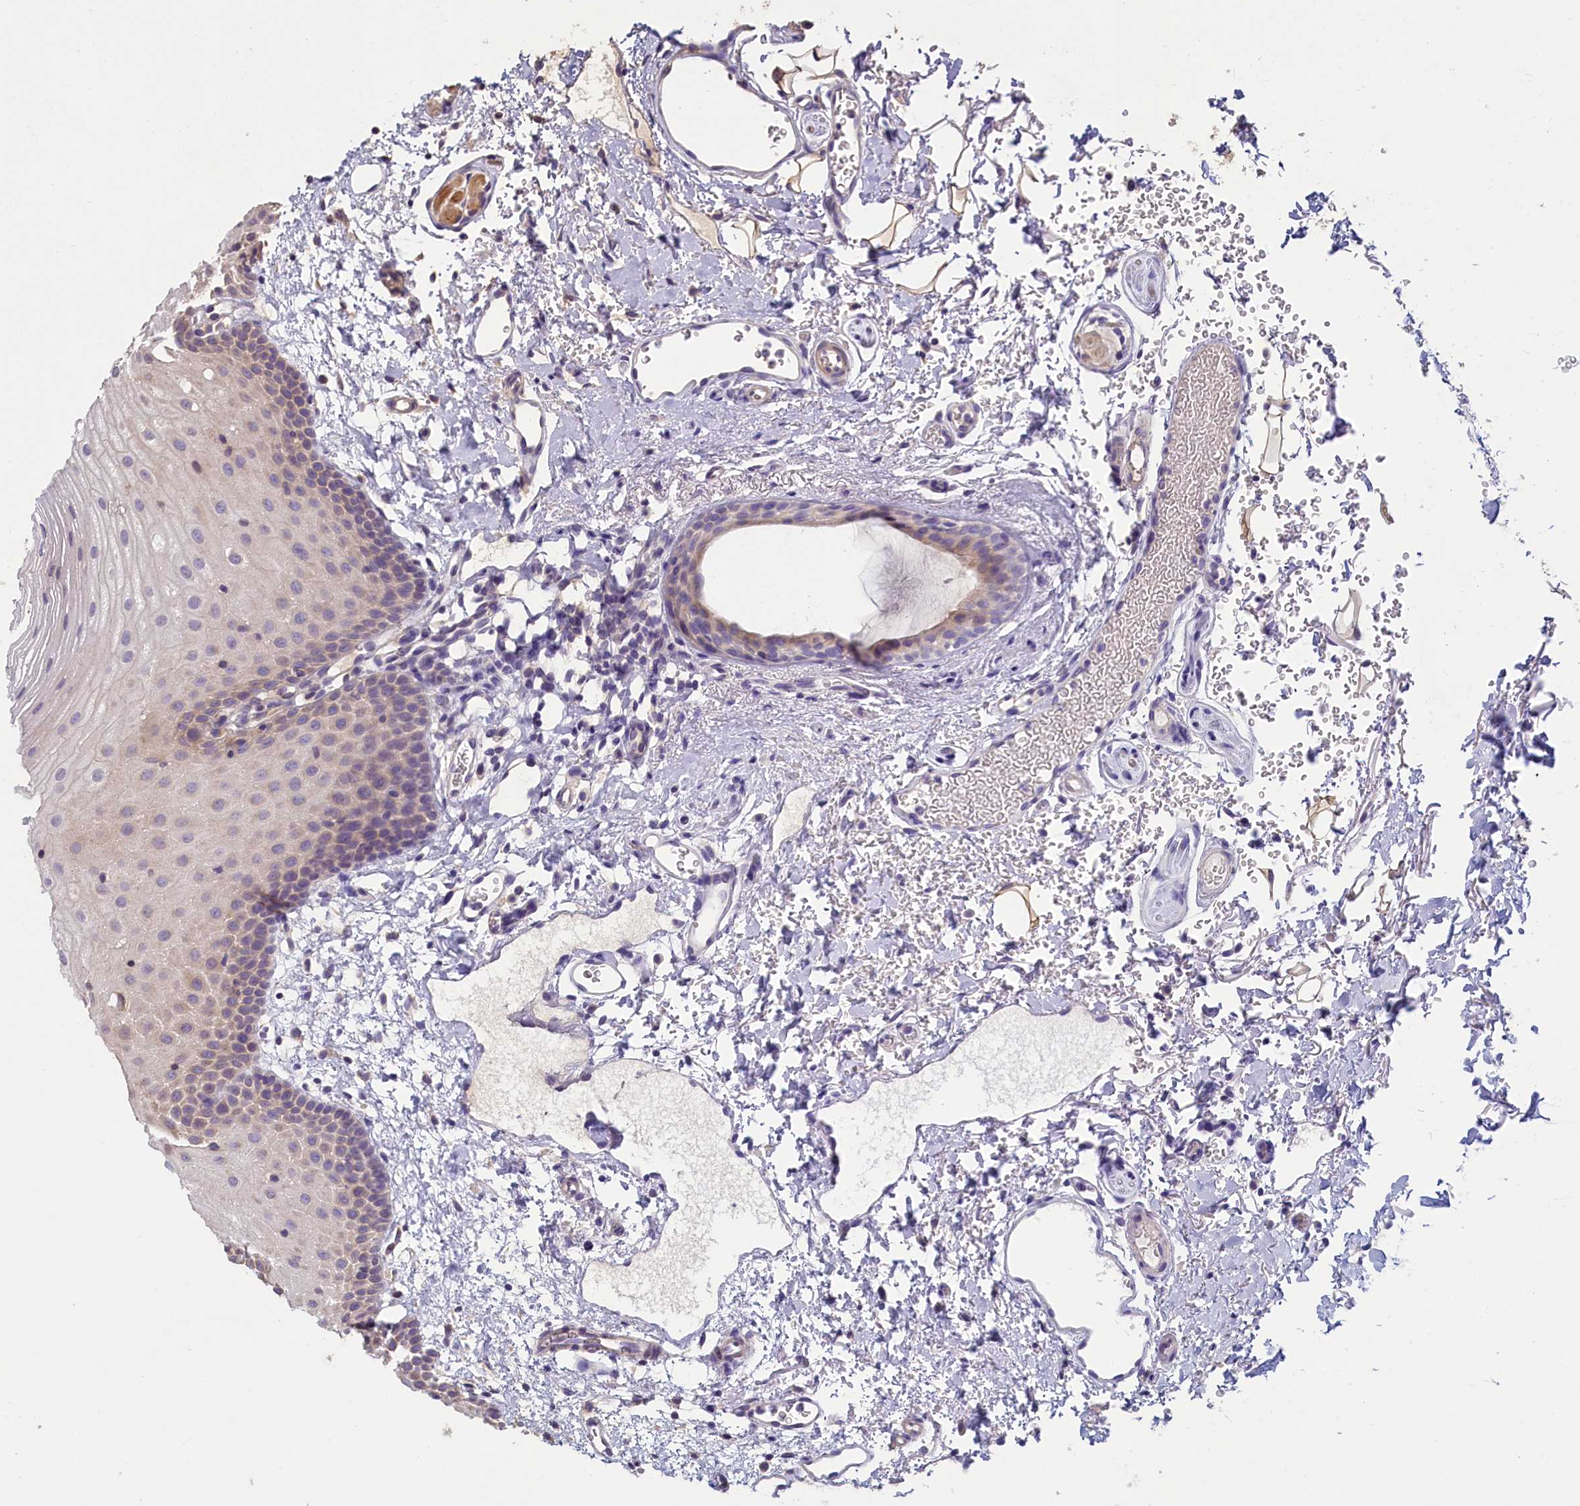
{"staining": {"intensity": "weak", "quantity": "<25%", "location": "cytoplasmic/membranous"}, "tissue": "oral mucosa", "cell_type": "Squamous epithelial cells", "image_type": "normal", "snomed": [{"axis": "morphology", "description": "Normal tissue, NOS"}, {"axis": "topography", "description": "Oral tissue"}], "caption": "Immunohistochemistry (IHC) of benign human oral mucosa displays no positivity in squamous epithelial cells.", "gene": "NUDT6", "patient": {"sex": "female", "age": 70}}